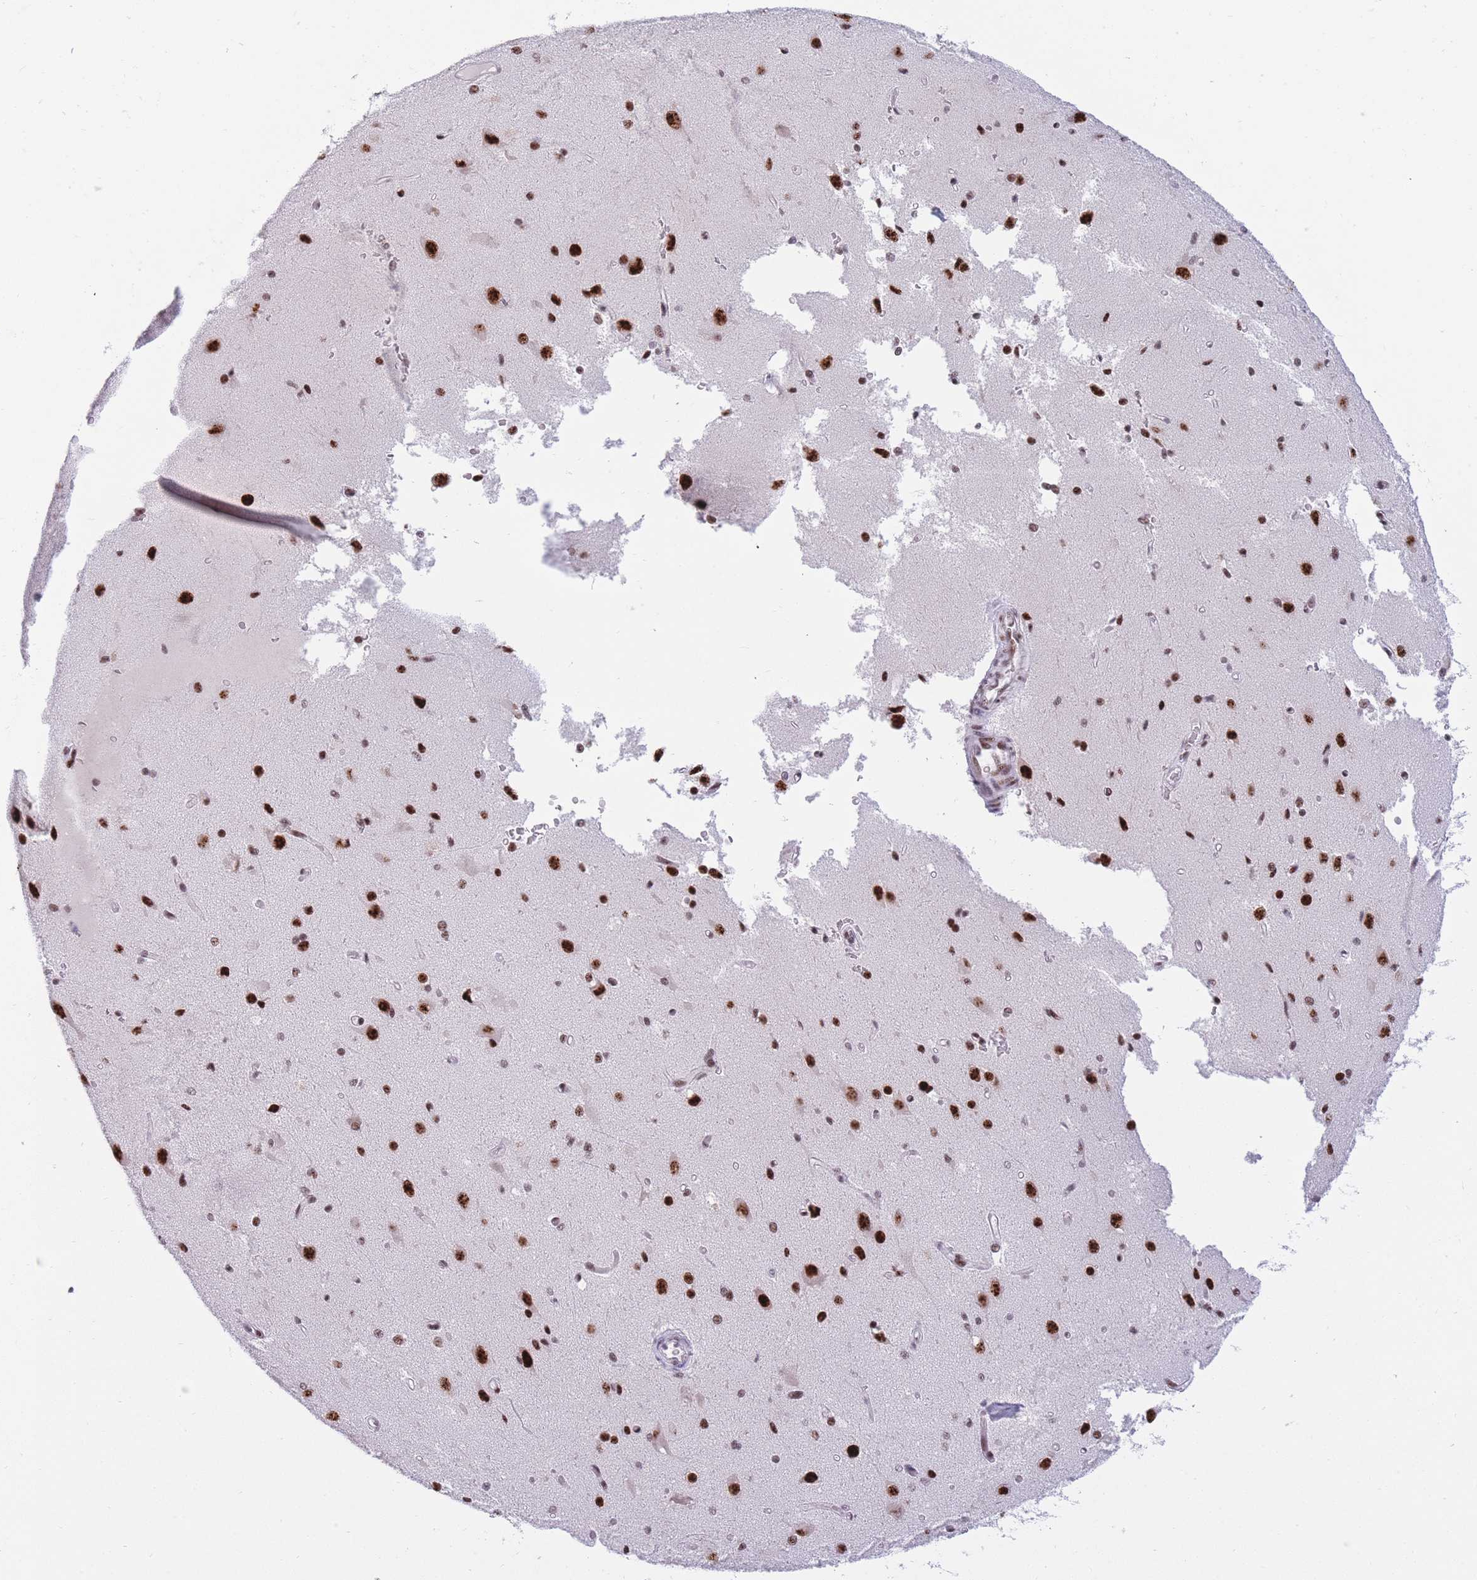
{"staining": {"intensity": "strong", "quantity": "<25%", "location": "nuclear"}, "tissue": "cerebral cortex", "cell_type": "Endothelial cells", "image_type": "normal", "snomed": [{"axis": "morphology", "description": "Normal tissue, NOS"}, {"axis": "morphology", "description": "Inflammation, NOS"}, {"axis": "topography", "description": "Cerebral cortex"}], "caption": "Protein expression analysis of normal human cerebral cortex reveals strong nuclear positivity in about <25% of endothelial cells.", "gene": "TMEM35B", "patient": {"sex": "male", "age": 6}}